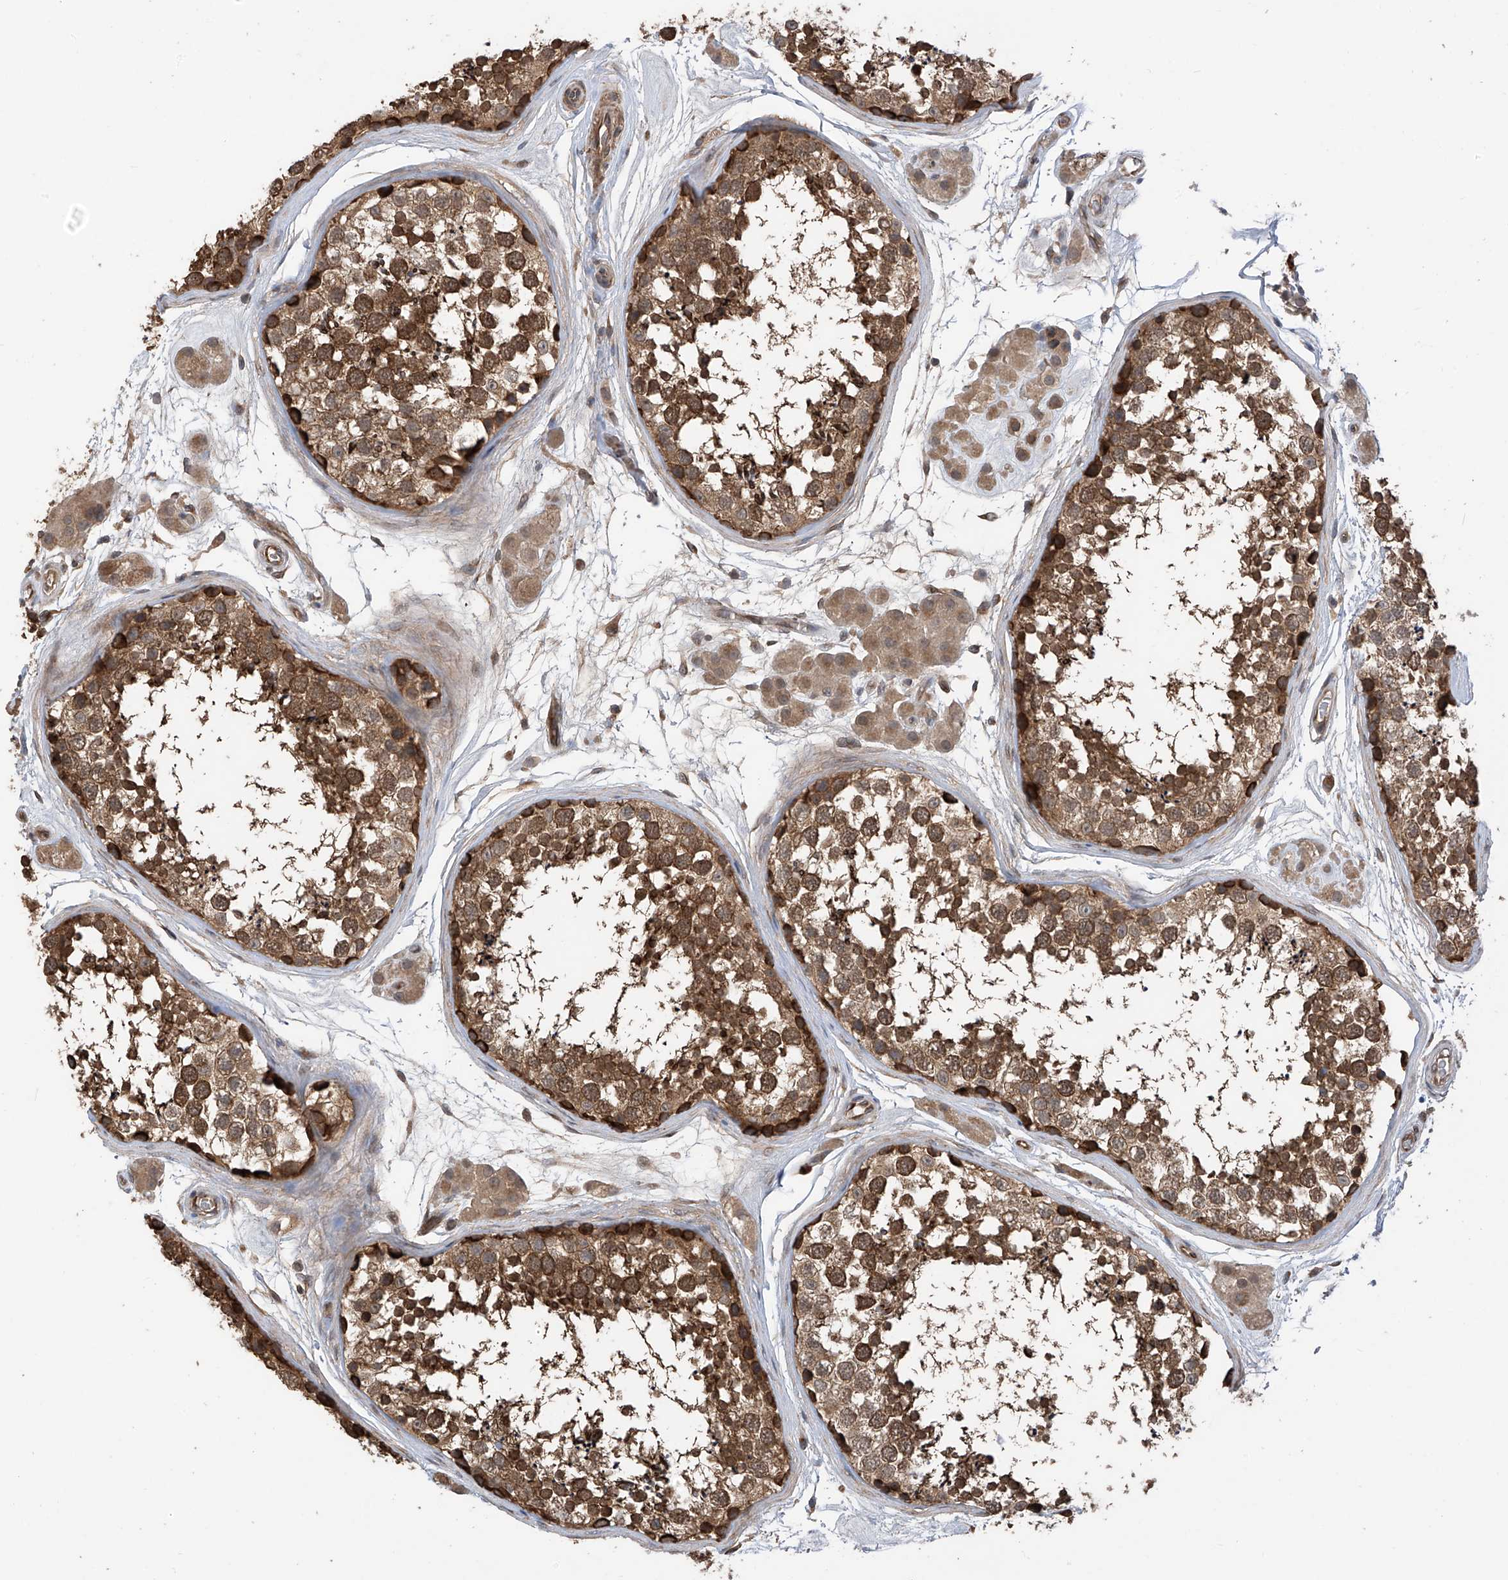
{"staining": {"intensity": "strong", "quantity": ">75%", "location": "cytoplasmic/membranous"}, "tissue": "testis", "cell_type": "Cells in seminiferous ducts", "image_type": "normal", "snomed": [{"axis": "morphology", "description": "Normal tissue, NOS"}, {"axis": "topography", "description": "Testis"}], "caption": "Protein expression analysis of benign testis shows strong cytoplasmic/membranous expression in approximately >75% of cells in seminiferous ducts.", "gene": "RPAIN", "patient": {"sex": "male", "age": 56}}